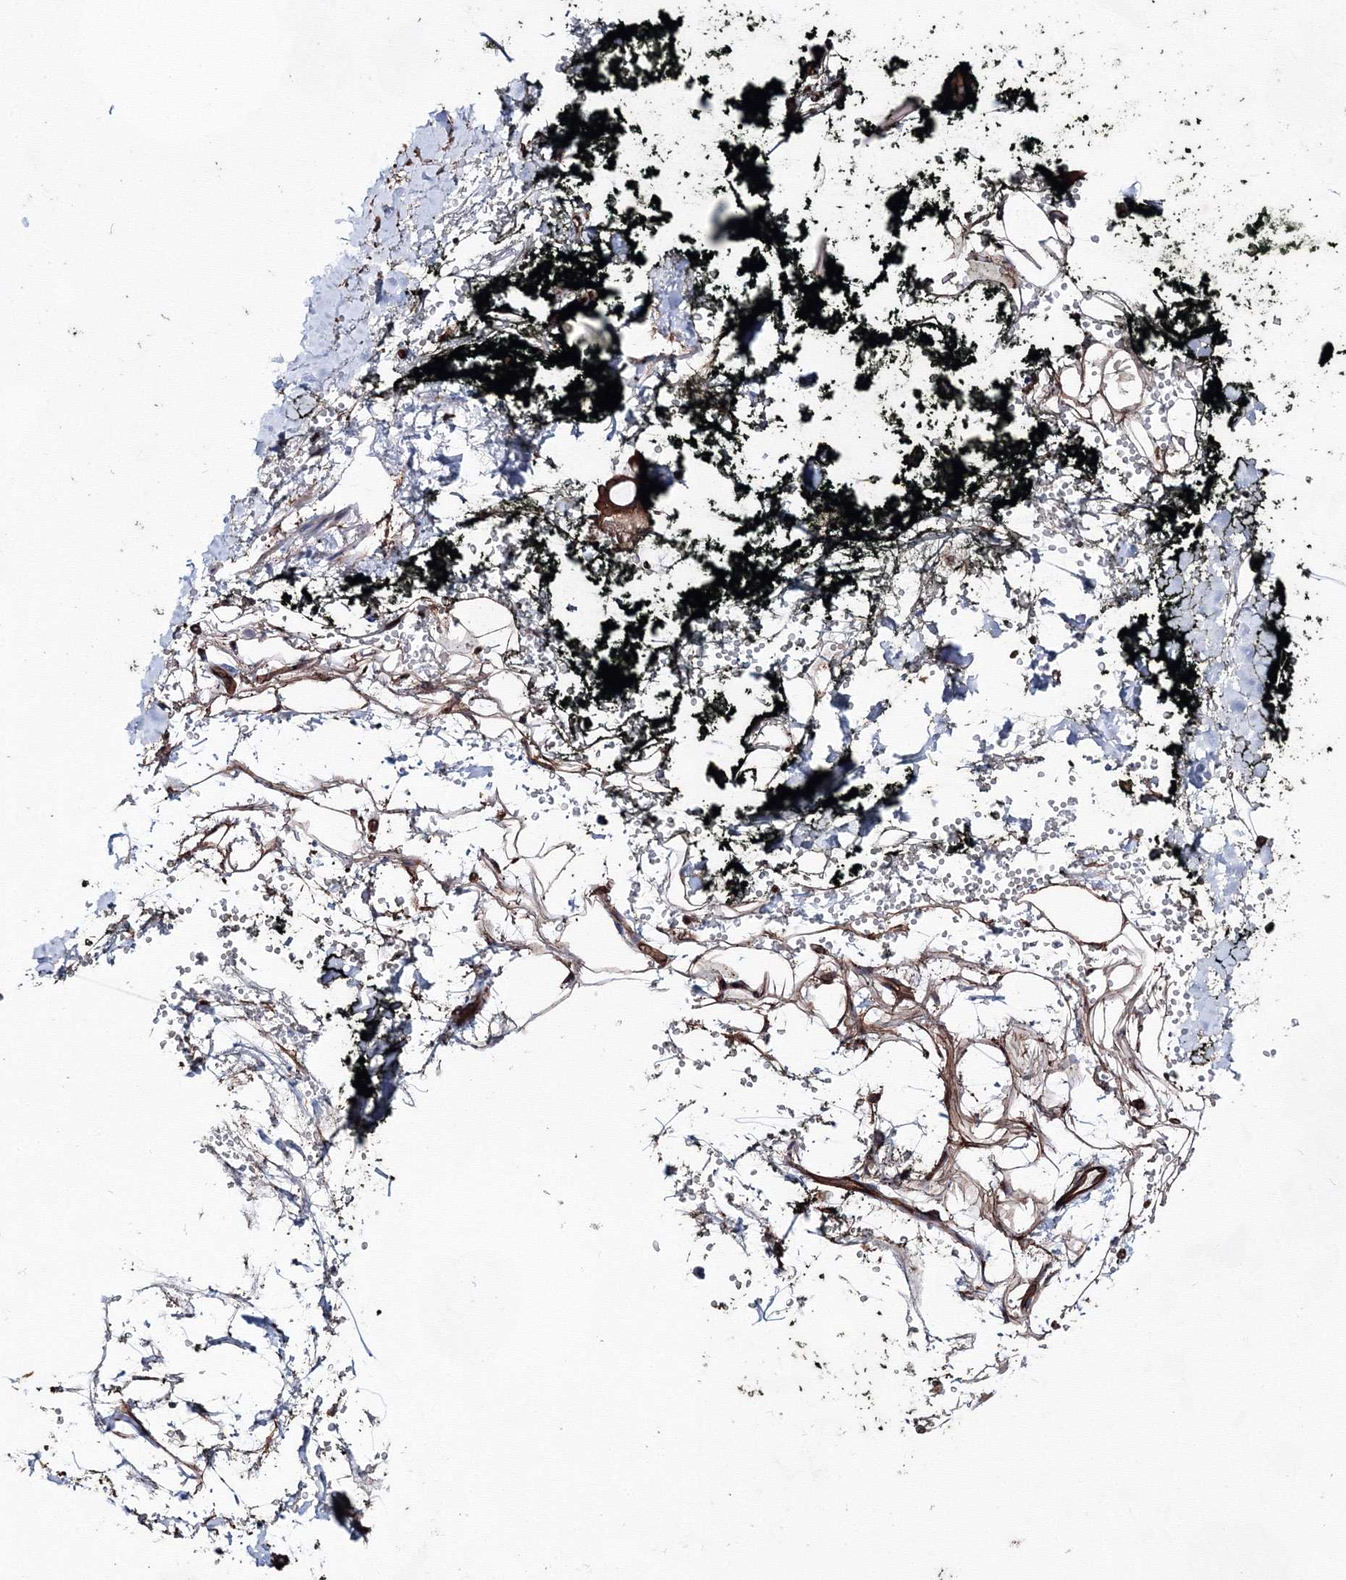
{"staining": {"intensity": "strong", "quantity": "25%-75%", "location": "cytoplasmic/membranous"}, "tissue": "adipose tissue", "cell_type": "Adipocytes", "image_type": "normal", "snomed": [{"axis": "morphology", "description": "Normal tissue, NOS"}, {"axis": "morphology", "description": "Adenocarcinoma, NOS"}, {"axis": "topography", "description": "Pancreas"}, {"axis": "topography", "description": "Peripheral nerve tissue"}], "caption": "Benign adipose tissue was stained to show a protein in brown. There is high levels of strong cytoplasmic/membranous staining in approximately 25%-75% of adipocytes. (brown staining indicates protein expression, while blue staining denotes nuclei).", "gene": "ANKRD37", "patient": {"sex": "male", "age": 59}}